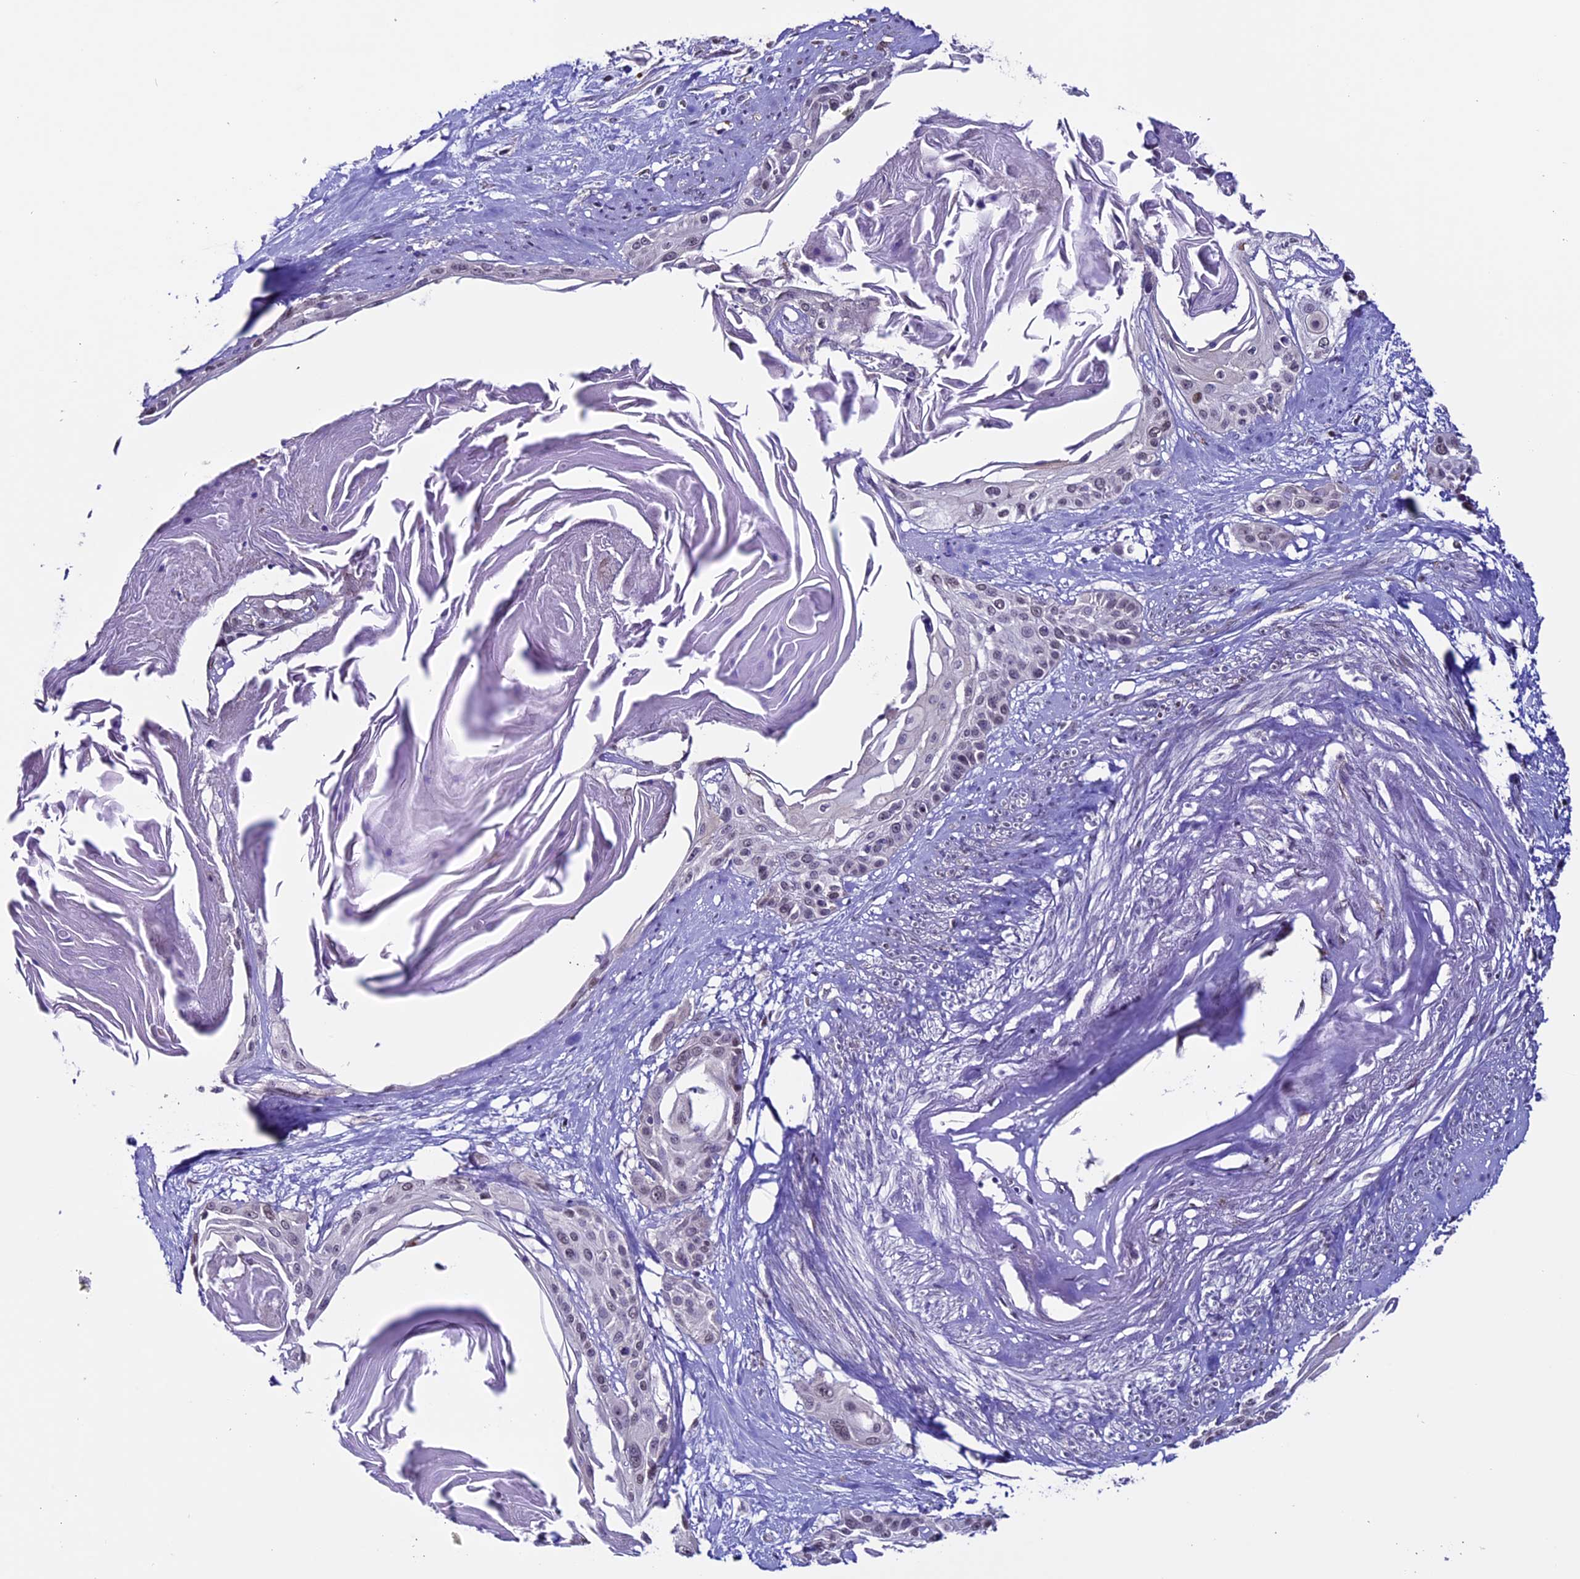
{"staining": {"intensity": "weak", "quantity": "<25%", "location": "nuclear"}, "tissue": "cervical cancer", "cell_type": "Tumor cells", "image_type": "cancer", "snomed": [{"axis": "morphology", "description": "Squamous cell carcinoma, NOS"}, {"axis": "topography", "description": "Cervix"}], "caption": "Immunohistochemistry of cervical cancer reveals no staining in tumor cells. (Immunohistochemistry, brightfield microscopy, high magnification).", "gene": "TMEM171", "patient": {"sex": "female", "age": 57}}